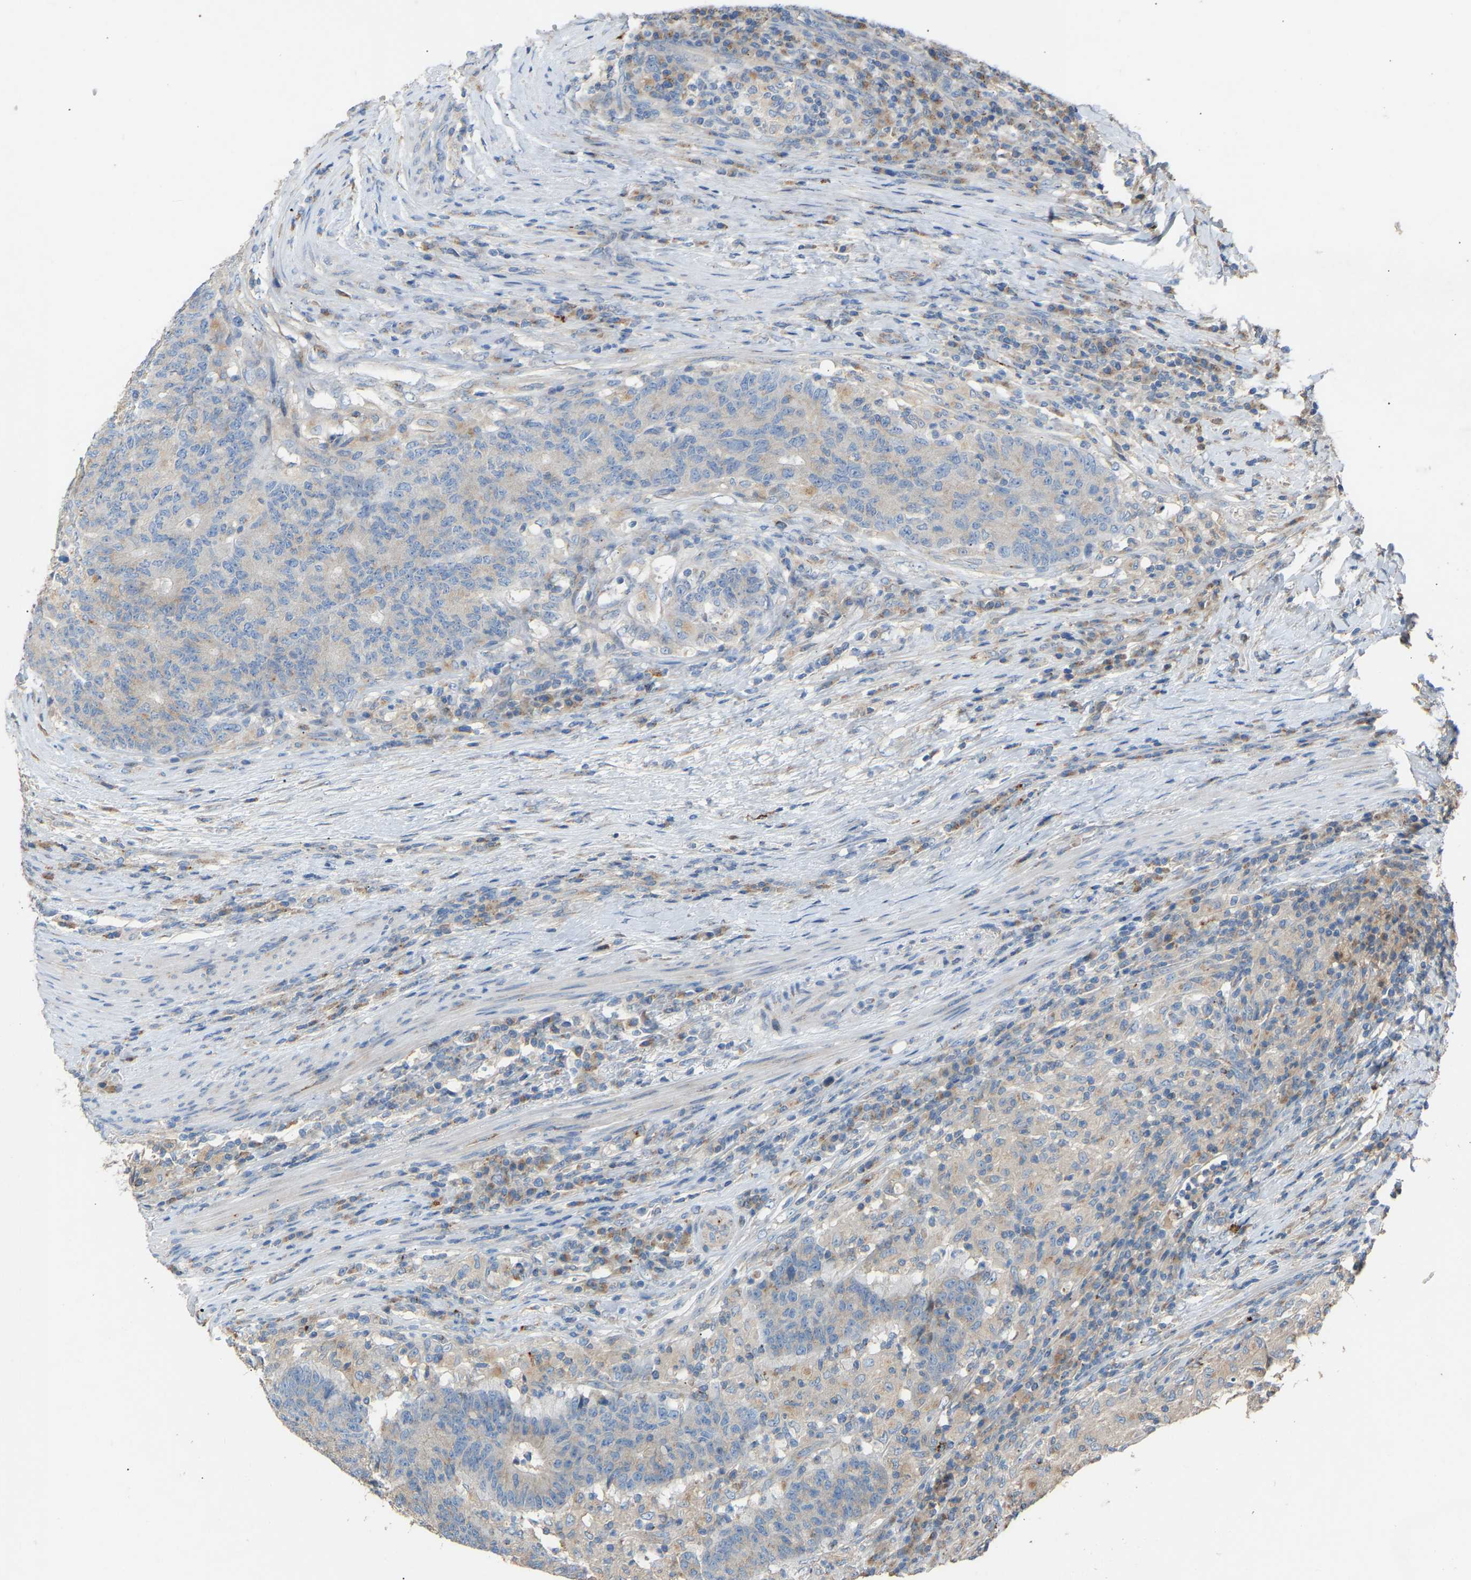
{"staining": {"intensity": "negative", "quantity": "none", "location": "none"}, "tissue": "colorectal cancer", "cell_type": "Tumor cells", "image_type": "cancer", "snomed": [{"axis": "morphology", "description": "Normal tissue, NOS"}, {"axis": "morphology", "description": "Adenocarcinoma, NOS"}, {"axis": "topography", "description": "Colon"}], "caption": "DAB immunohistochemical staining of human colorectal adenocarcinoma shows no significant expression in tumor cells. (DAB (3,3'-diaminobenzidine) IHC with hematoxylin counter stain).", "gene": "RGP1", "patient": {"sex": "female", "age": 75}}